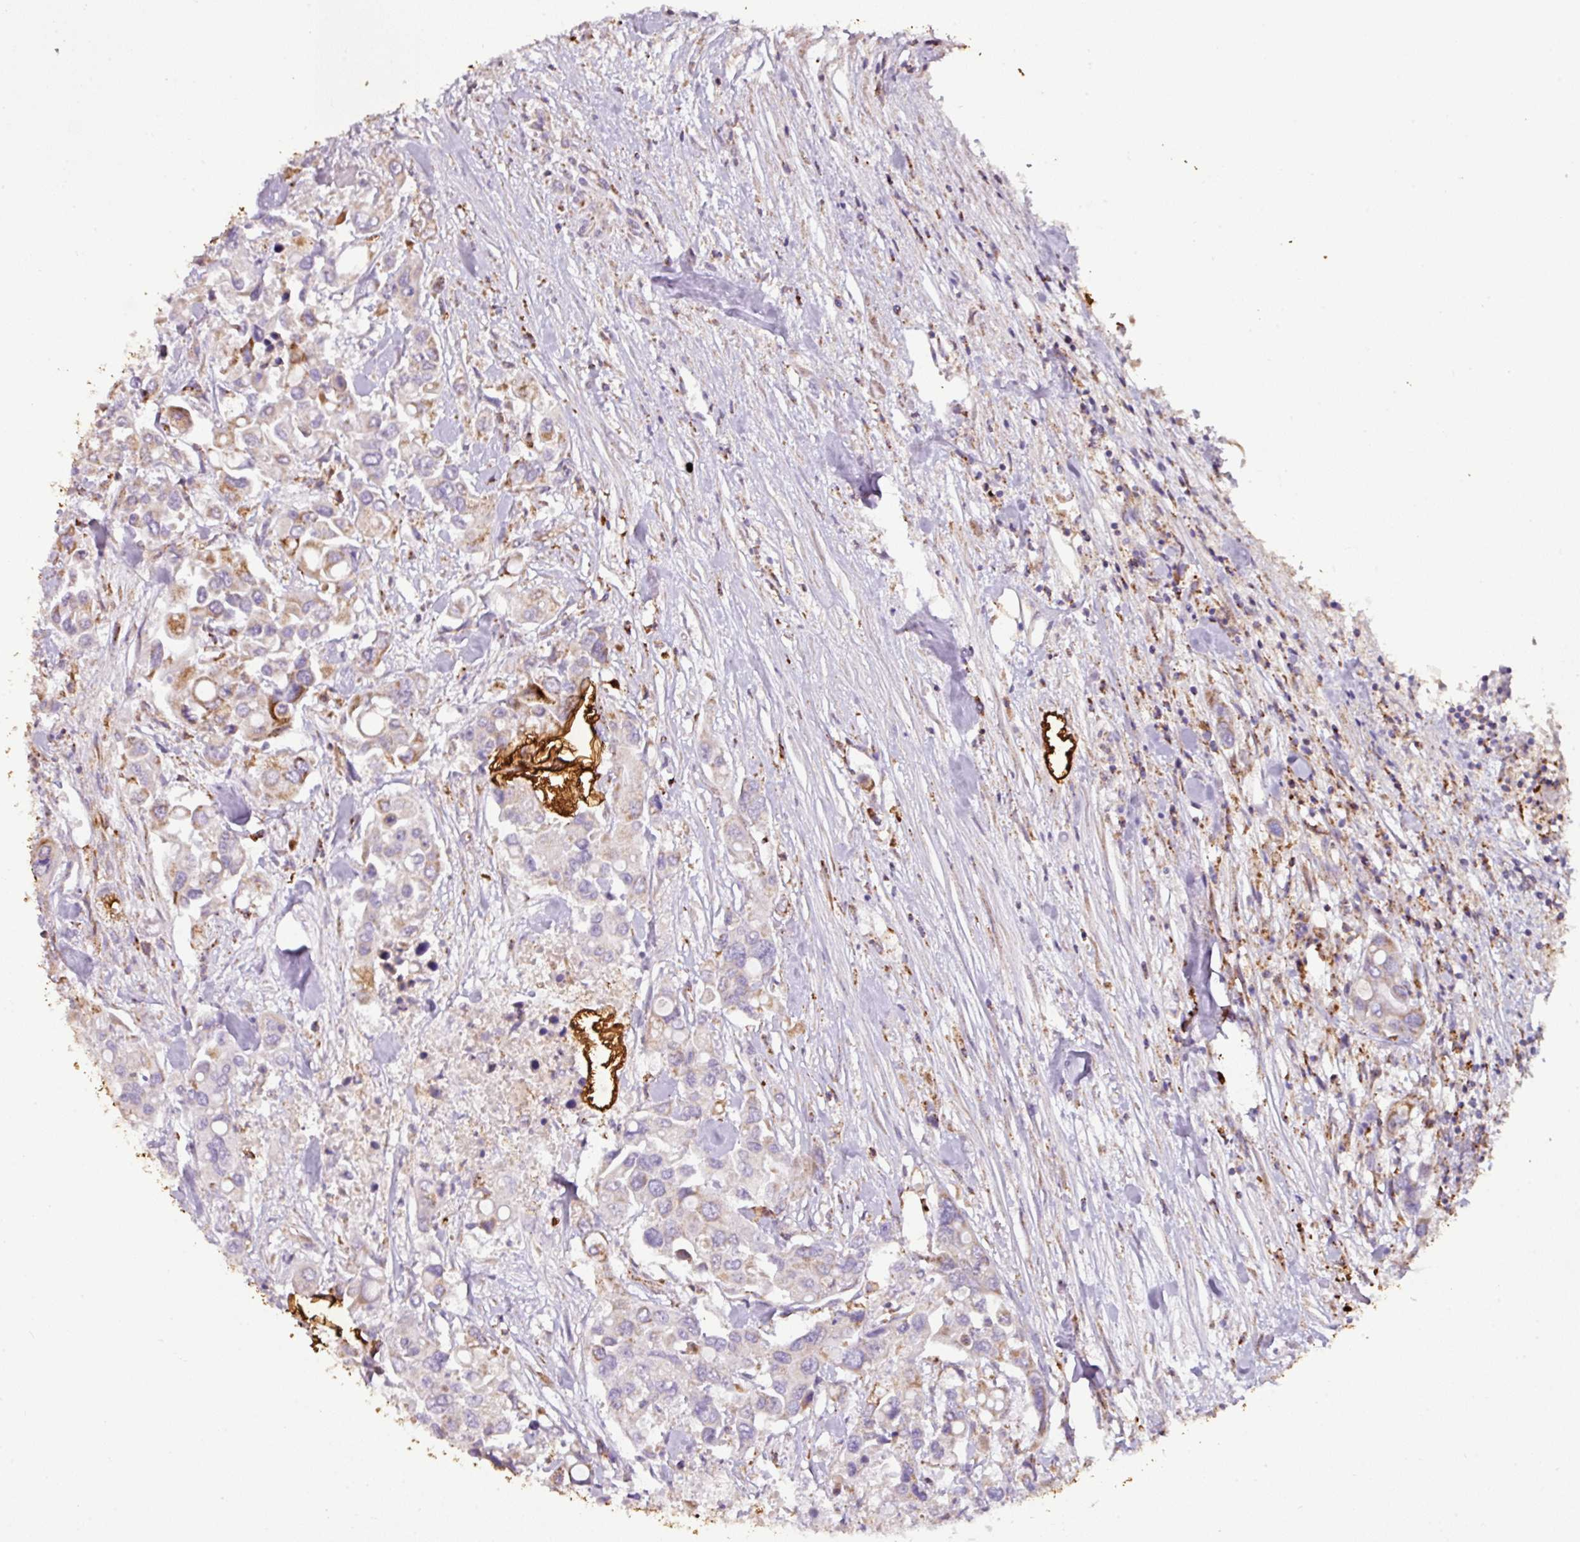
{"staining": {"intensity": "weak", "quantity": "<25%", "location": "cytoplasmic/membranous"}, "tissue": "colorectal cancer", "cell_type": "Tumor cells", "image_type": "cancer", "snomed": [{"axis": "morphology", "description": "Adenocarcinoma, NOS"}, {"axis": "topography", "description": "Colon"}], "caption": "Immunohistochemistry (IHC) of human colorectal cancer demonstrates no staining in tumor cells.", "gene": "SQOR", "patient": {"sex": "male", "age": 77}}